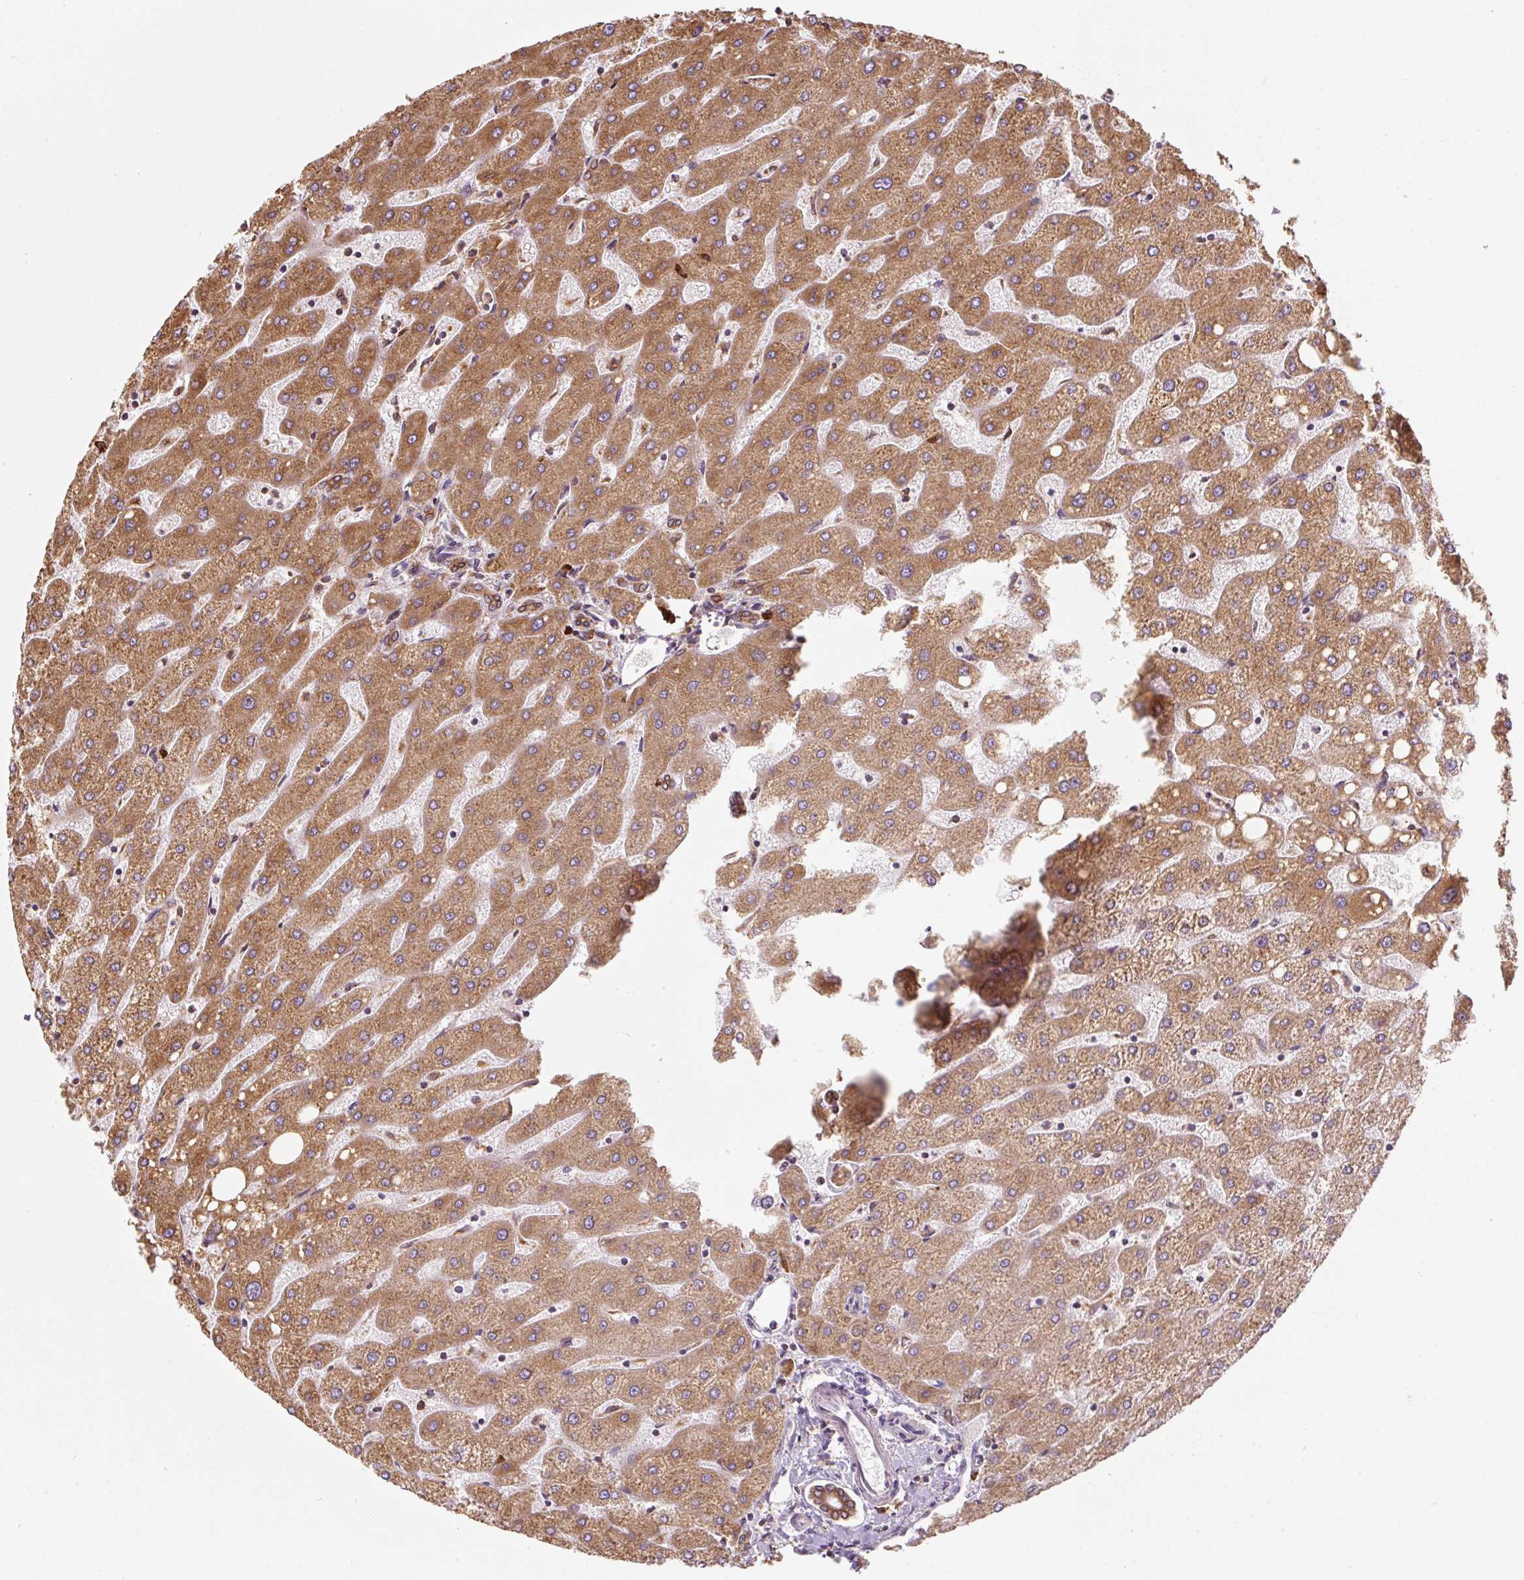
{"staining": {"intensity": "moderate", "quantity": ">75%", "location": "cytoplasmic/membranous"}, "tissue": "liver", "cell_type": "Cholangiocytes", "image_type": "normal", "snomed": [{"axis": "morphology", "description": "Normal tissue, NOS"}, {"axis": "topography", "description": "Liver"}], "caption": "Cholangiocytes exhibit medium levels of moderate cytoplasmic/membranous positivity in about >75% of cells in unremarkable liver.", "gene": "PRKCSH", "patient": {"sex": "male", "age": 67}}